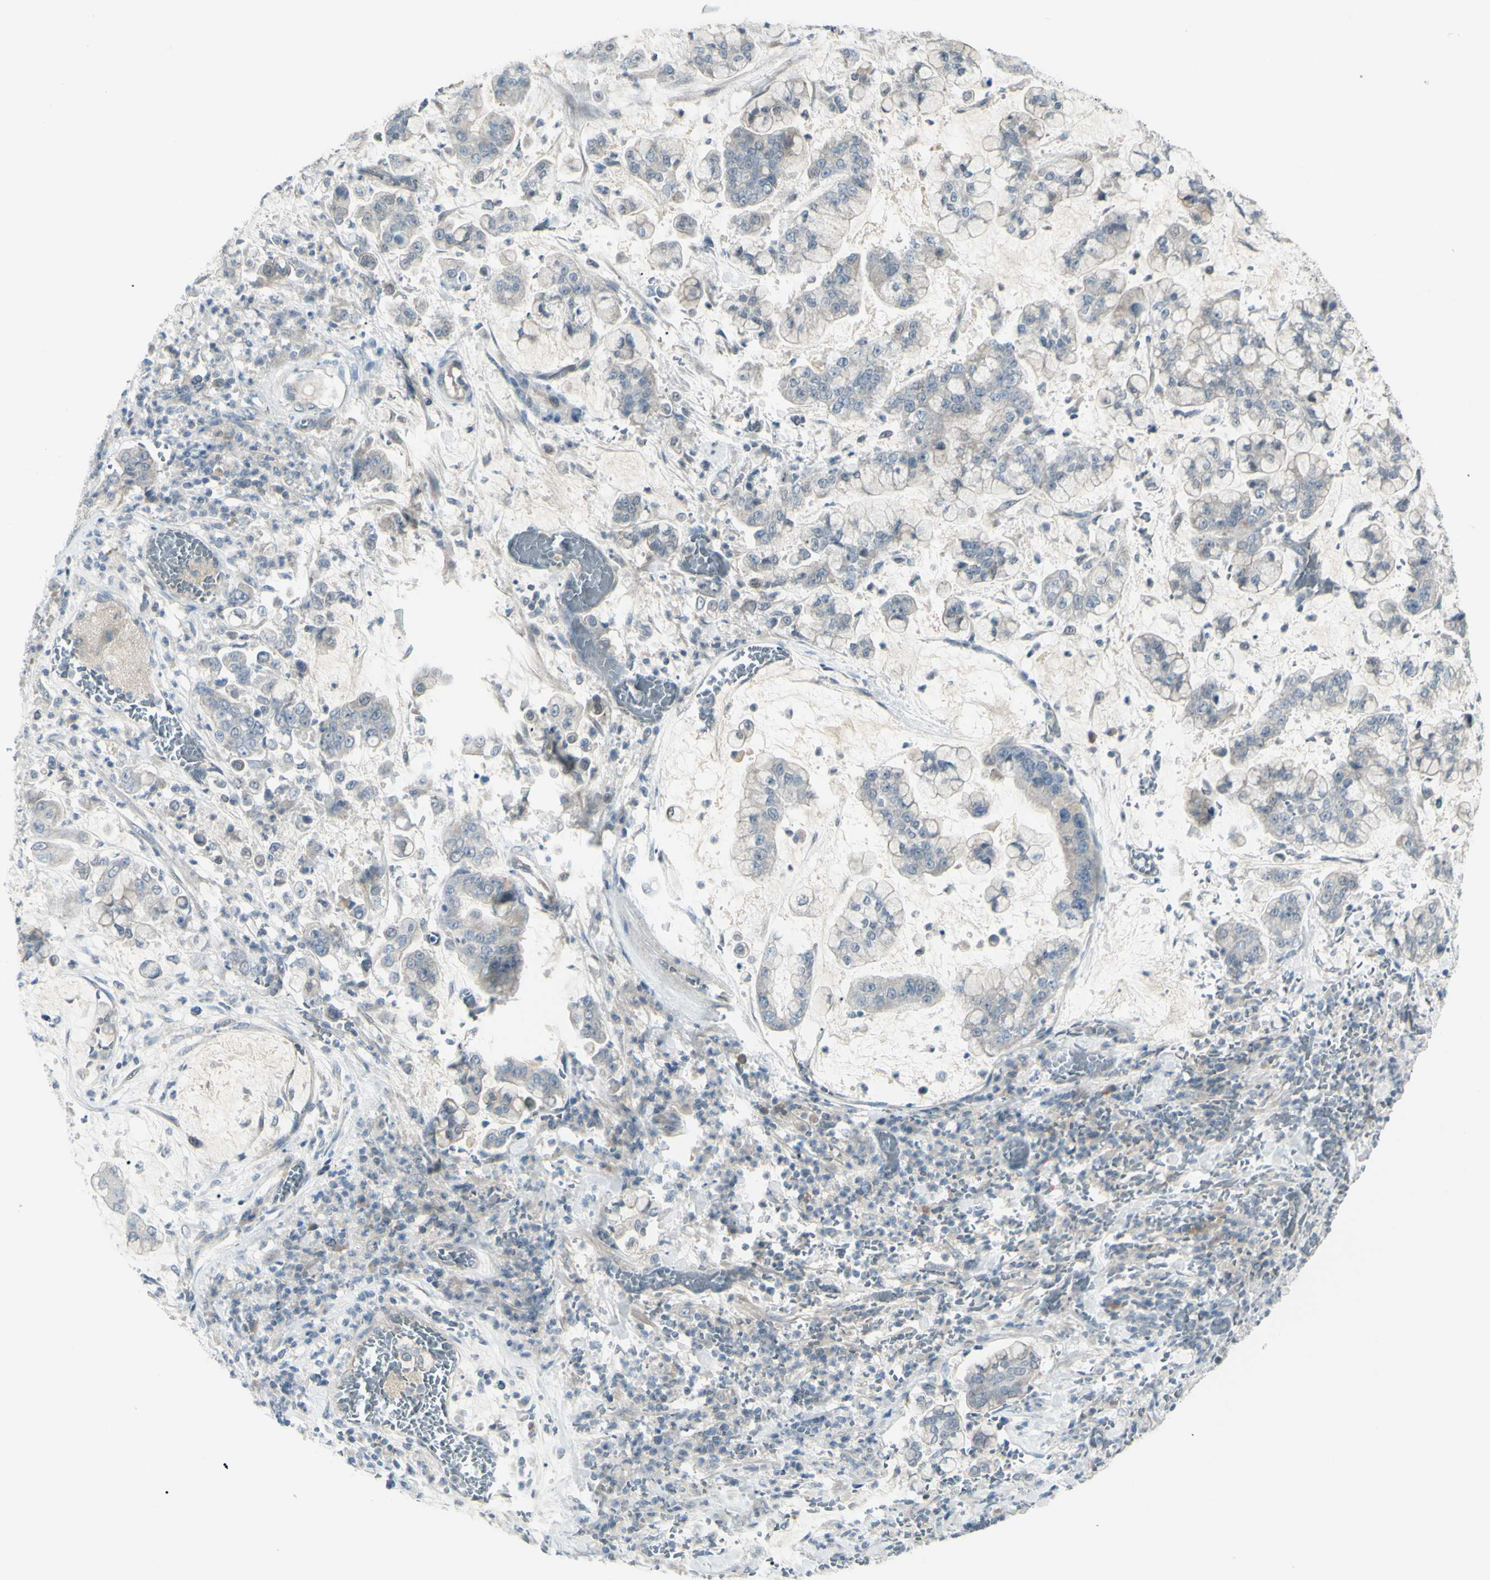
{"staining": {"intensity": "negative", "quantity": "none", "location": "none"}, "tissue": "stomach cancer", "cell_type": "Tumor cells", "image_type": "cancer", "snomed": [{"axis": "morphology", "description": "Normal tissue, NOS"}, {"axis": "morphology", "description": "Adenocarcinoma, NOS"}, {"axis": "topography", "description": "Stomach, upper"}, {"axis": "topography", "description": "Stomach"}], "caption": "An immunohistochemistry histopathology image of stomach cancer is shown. There is no staining in tumor cells of stomach cancer.", "gene": "SH3GL2", "patient": {"sex": "male", "age": 76}}